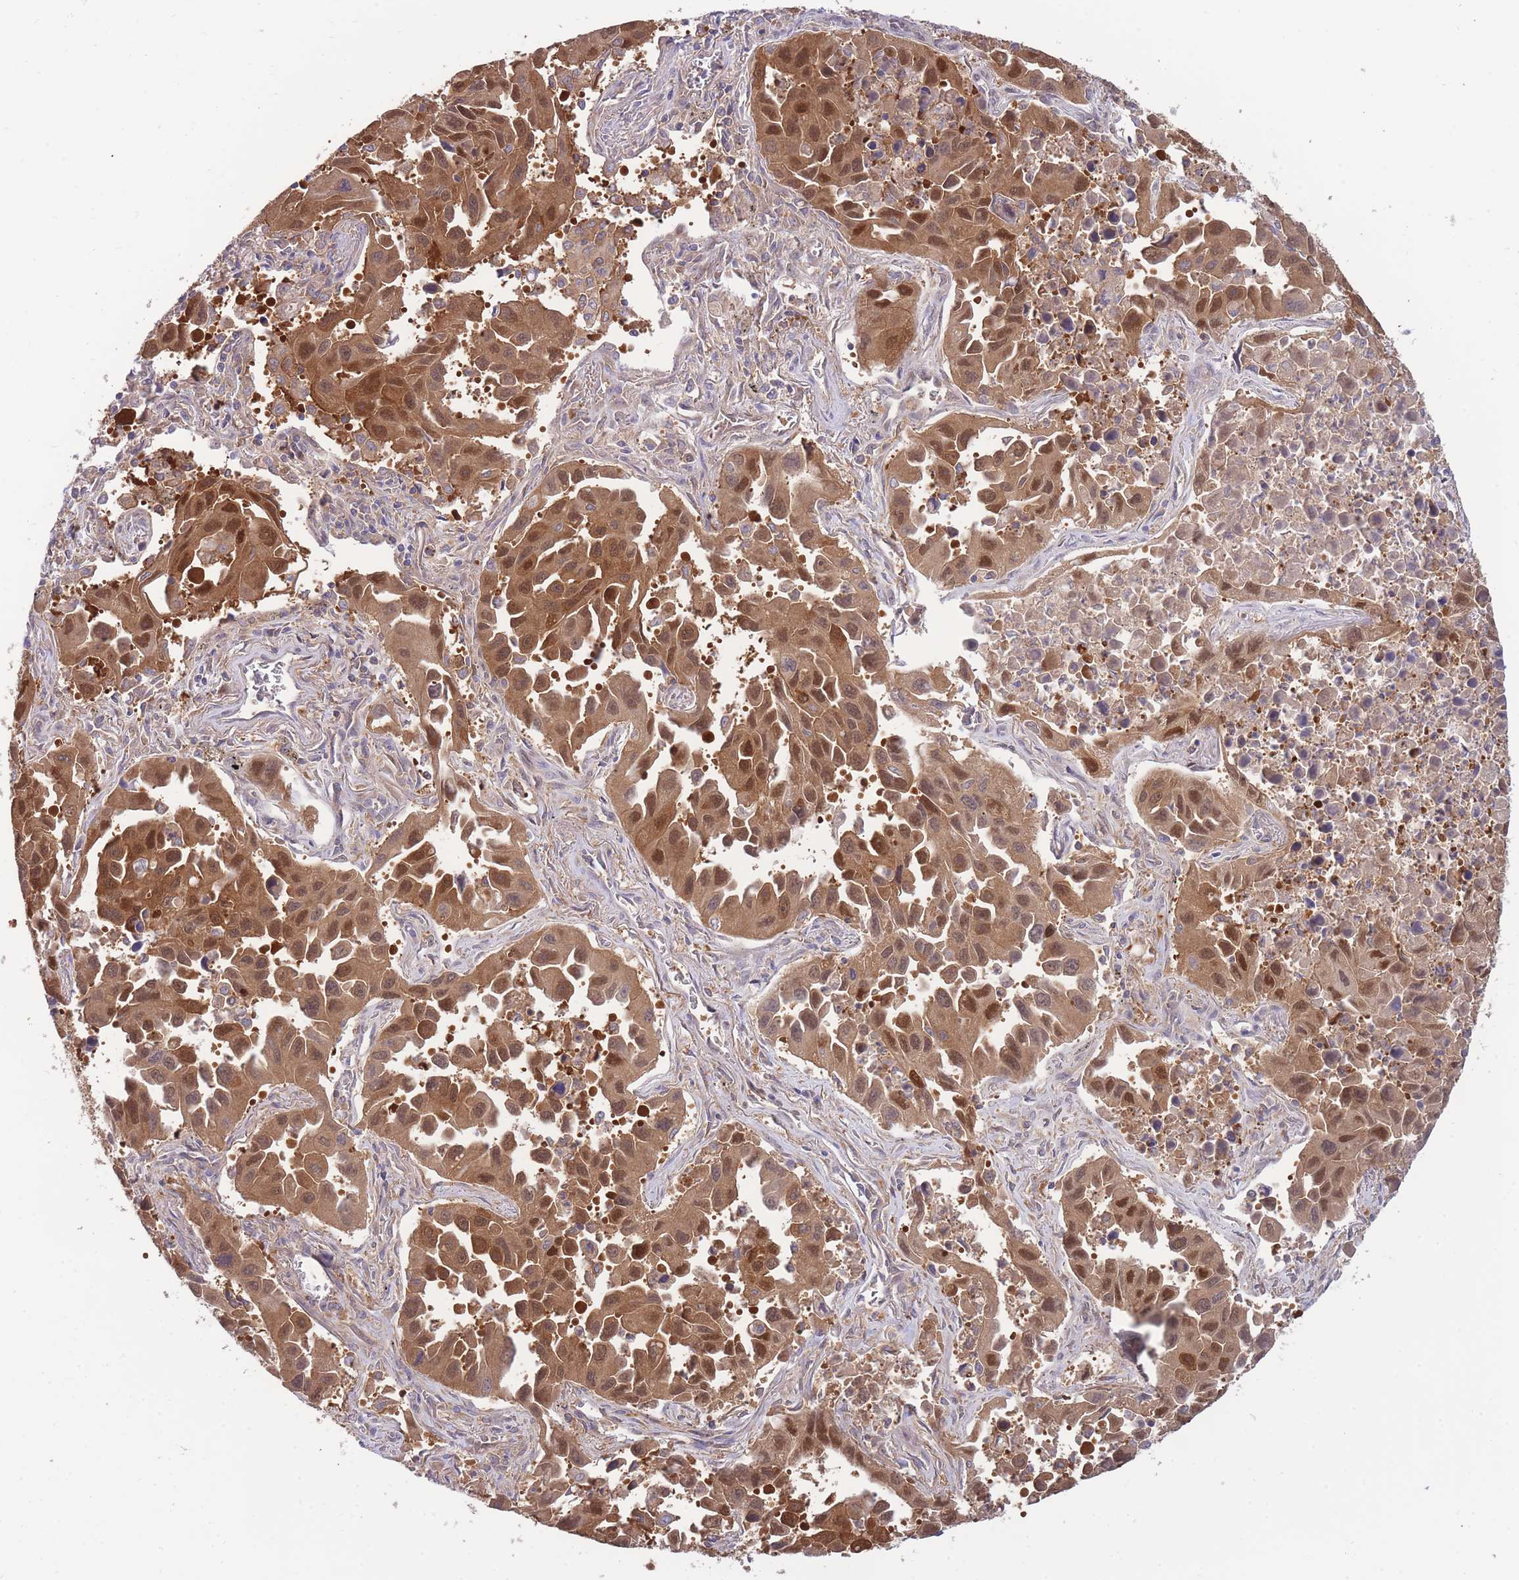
{"staining": {"intensity": "moderate", "quantity": ">75%", "location": "cytoplasmic/membranous,nuclear"}, "tissue": "lung cancer", "cell_type": "Tumor cells", "image_type": "cancer", "snomed": [{"axis": "morphology", "description": "Adenocarcinoma, NOS"}, {"axis": "topography", "description": "Lung"}], "caption": "The photomicrograph demonstrates immunohistochemical staining of lung cancer. There is moderate cytoplasmic/membranous and nuclear staining is appreciated in about >75% of tumor cells.", "gene": "NAMPT", "patient": {"sex": "male", "age": 66}}